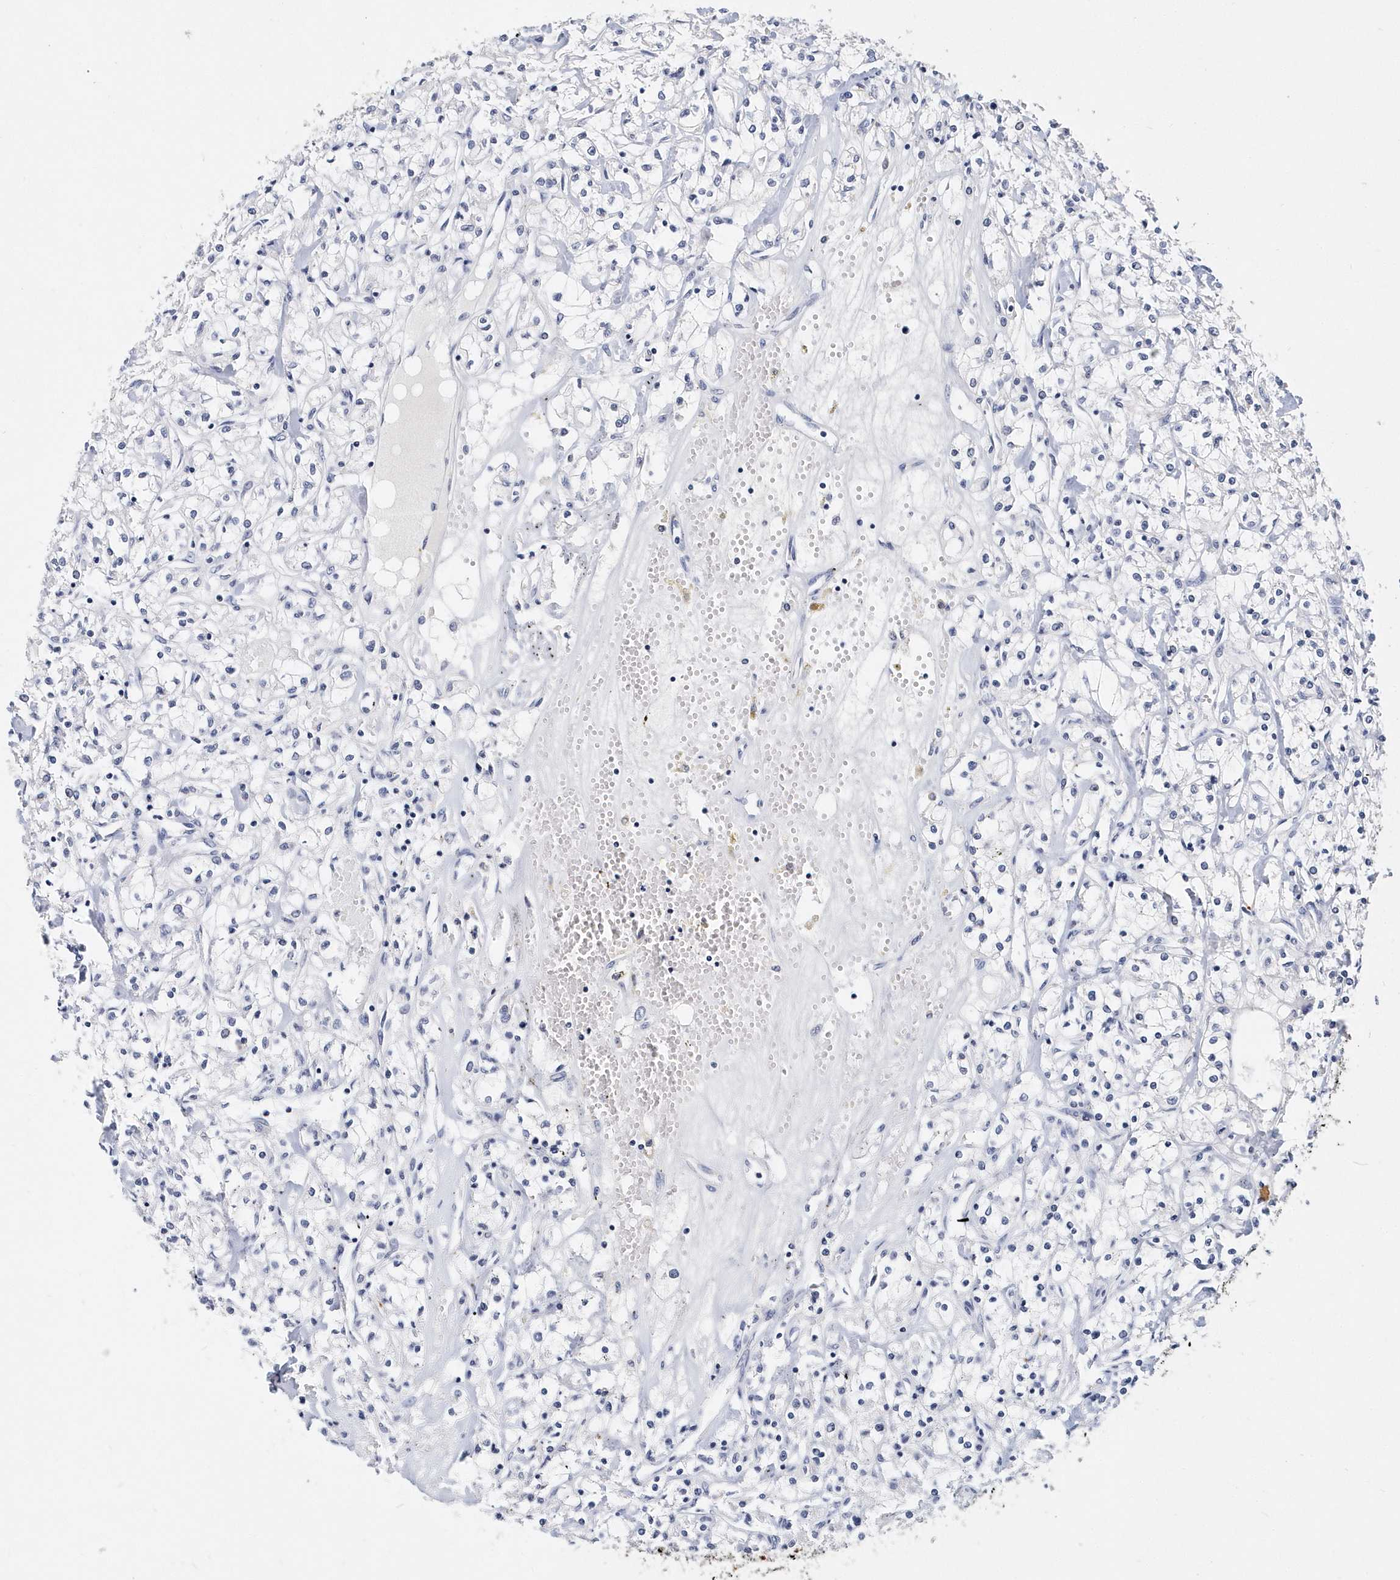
{"staining": {"intensity": "negative", "quantity": "none", "location": "none"}, "tissue": "renal cancer", "cell_type": "Tumor cells", "image_type": "cancer", "snomed": [{"axis": "morphology", "description": "Adenocarcinoma, NOS"}, {"axis": "topography", "description": "Kidney"}], "caption": "IHC histopathology image of neoplastic tissue: renal adenocarcinoma stained with DAB (3,3'-diaminobenzidine) demonstrates no significant protein positivity in tumor cells.", "gene": "ITGA2B", "patient": {"sex": "female", "age": 59}}